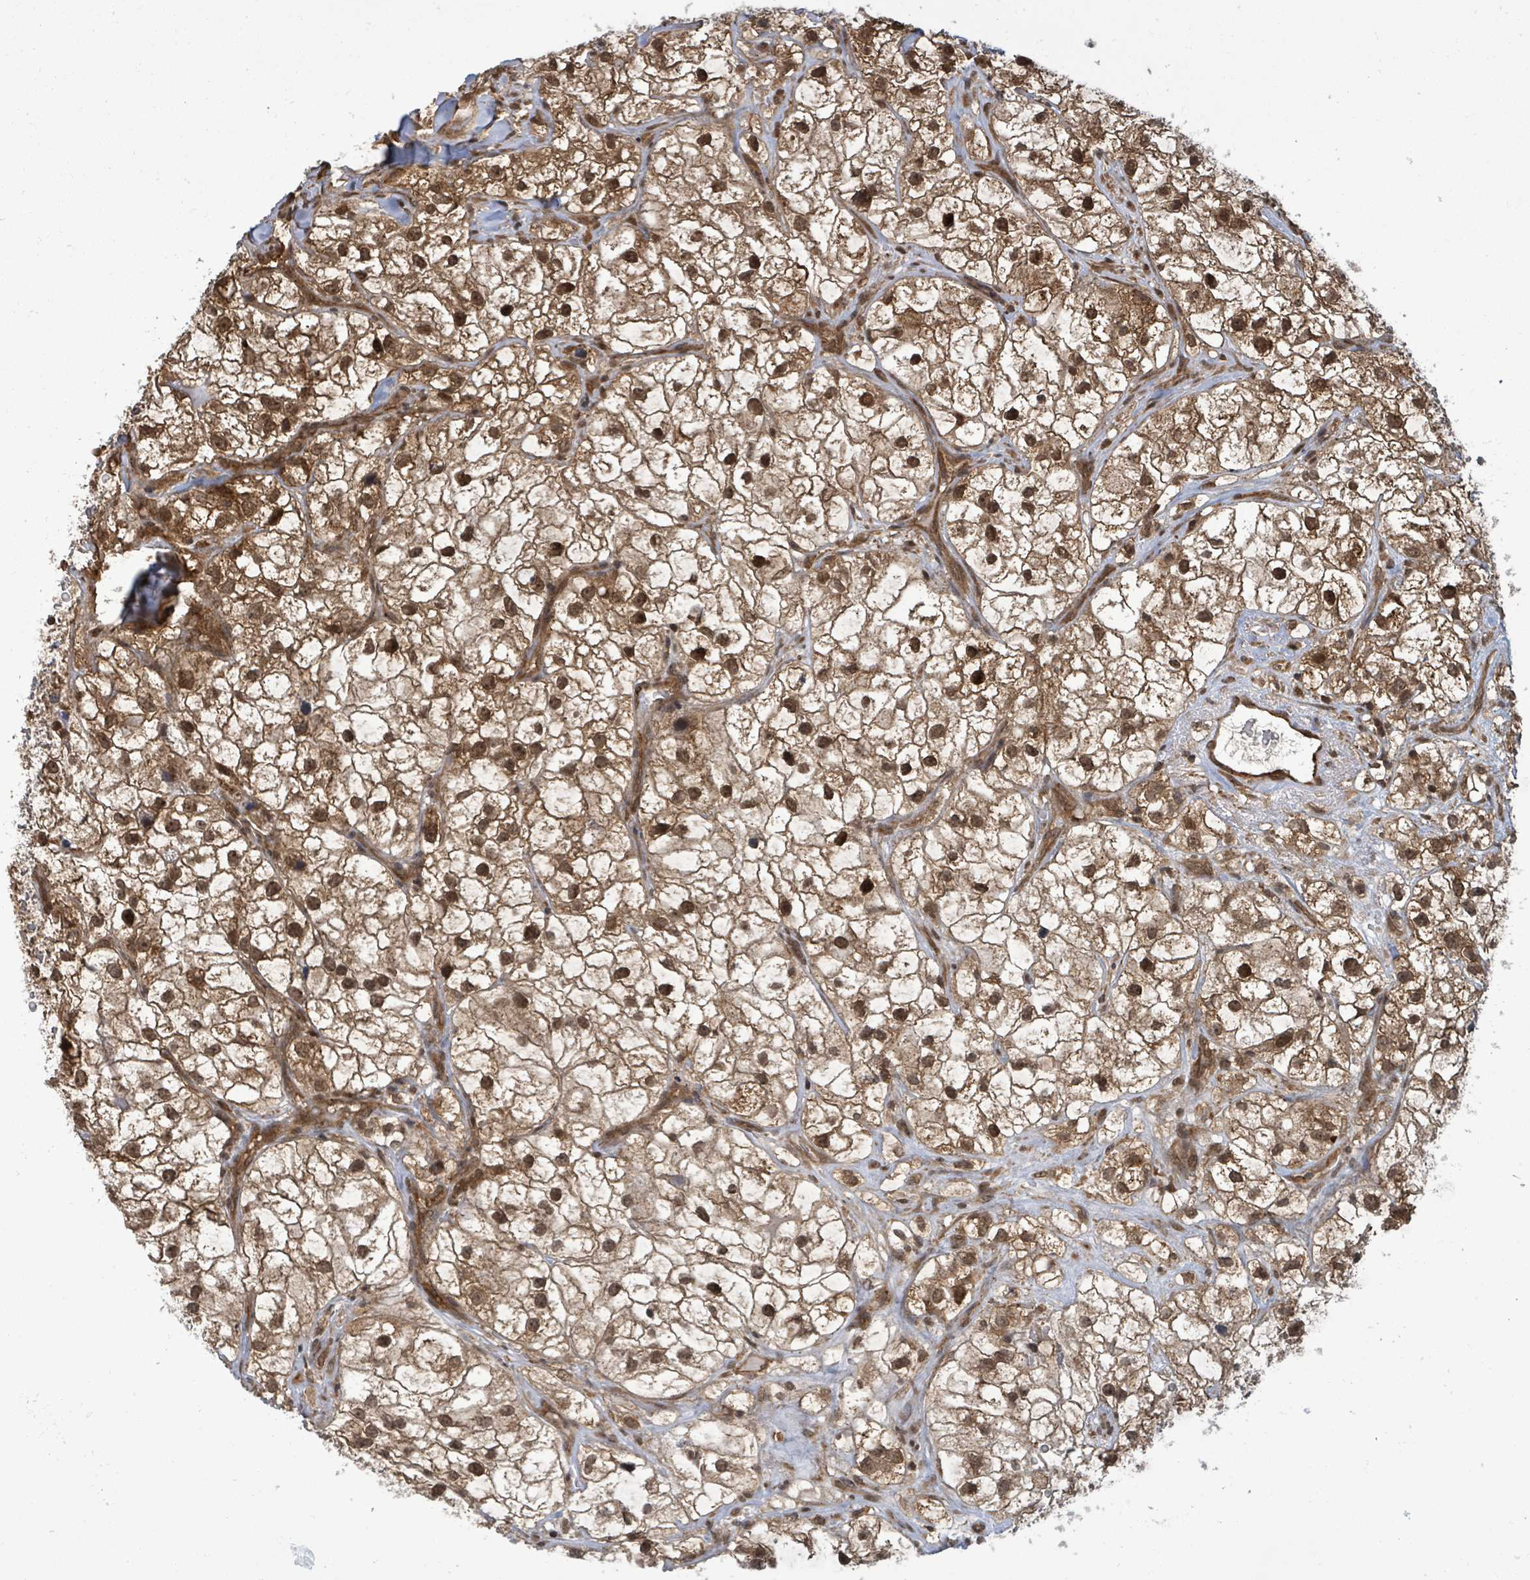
{"staining": {"intensity": "strong", "quantity": ">75%", "location": "cytoplasmic/membranous,nuclear"}, "tissue": "renal cancer", "cell_type": "Tumor cells", "image_type": "cancer", "snomed": [{"axis": "morphology", "description": "Adenocarcinoma, NOS"}, {"axis": "topography", "description": "Kidney"}], "caption": "A brown stain highlights strong cytoplasmic/membranous and nuclear positivity of a protein in renal adenocarcinoma tumor cells. (brown staining indicates protein expression, while blue staining denotes nuclei).", "gene": "KLC1", "patient": {"sex": "male", "age": 59}}